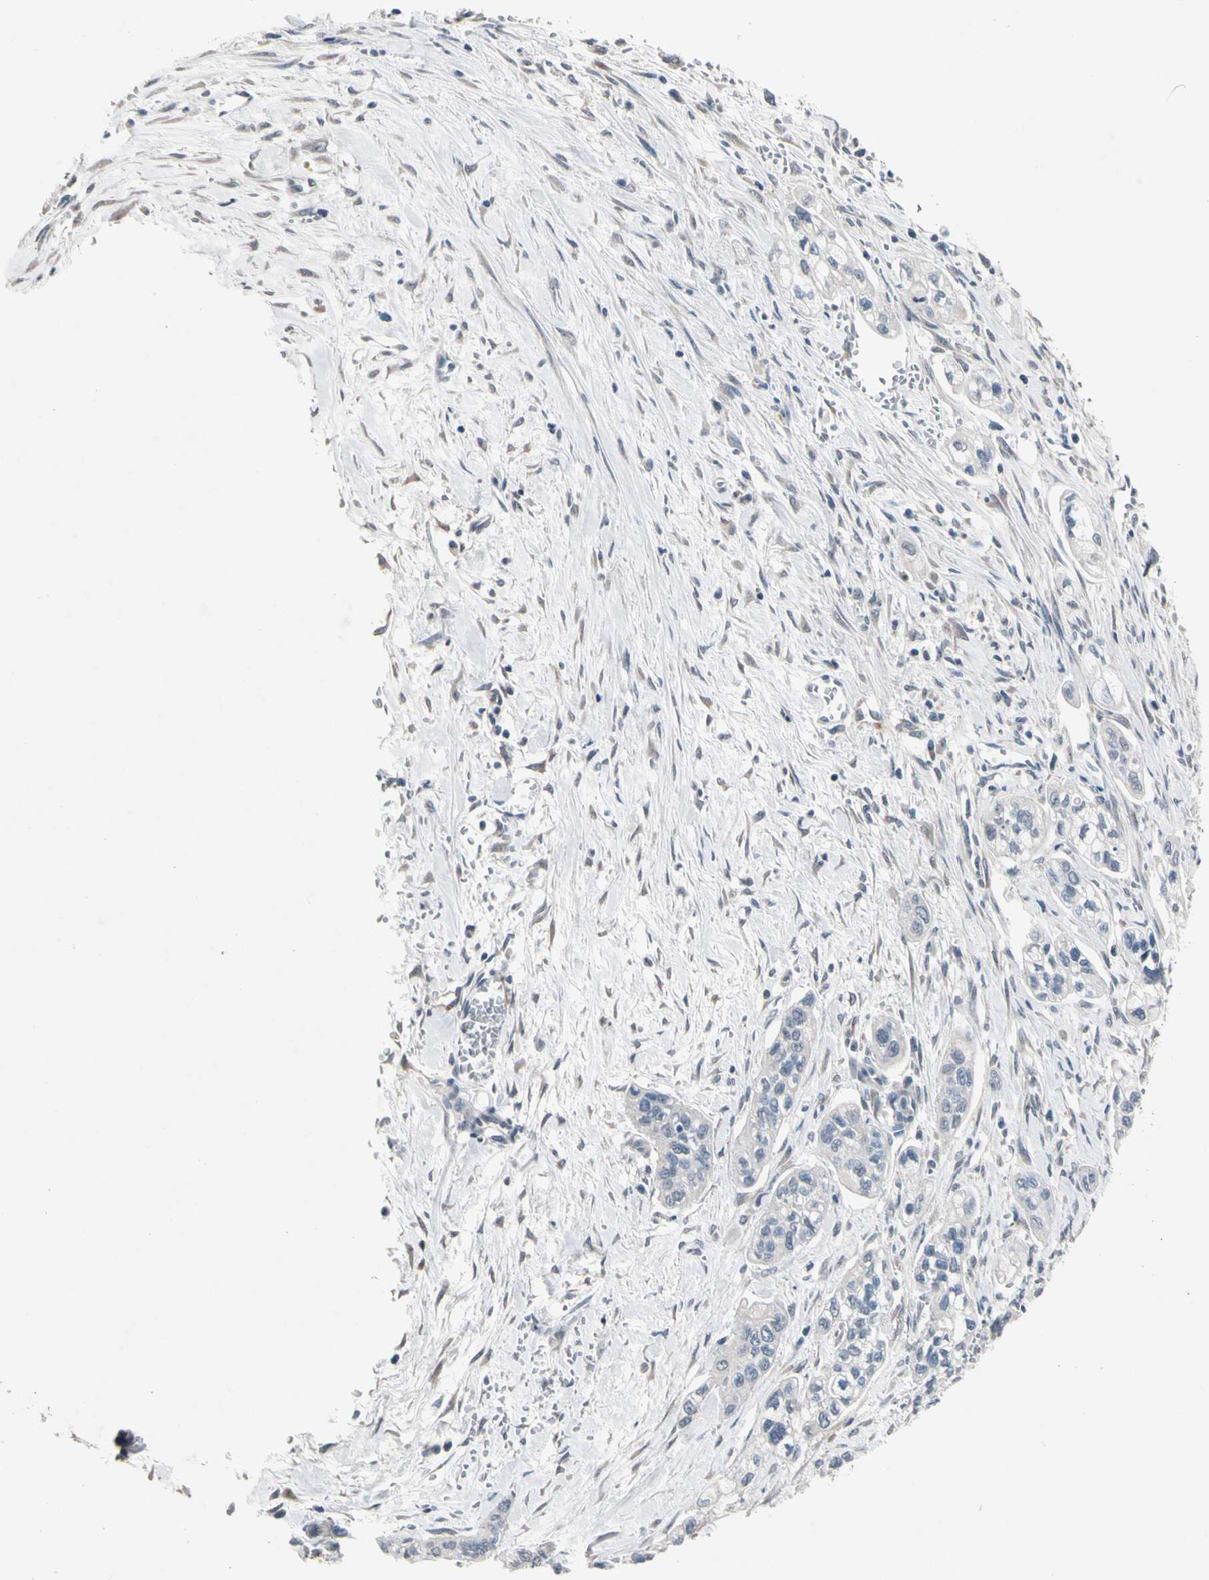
{"staining": {"intensity": "negative", "quantity": "none", "location": "none"}, "tissue": "pancreatic cancer", "cell_type": "Tumor cells", "image_type": "cancer", "snomed": [{"axis": "morphology", "description": "Adenocarcinoma, NOS"}, {"axis": "topography", "description": "Pancreas"}], "caption": "There is no significant staining in tumor cells of pancreatic cancer (adenocarcinoma).", "gene": "SV2A", "patient": {"sex": "male", "age": 74}}